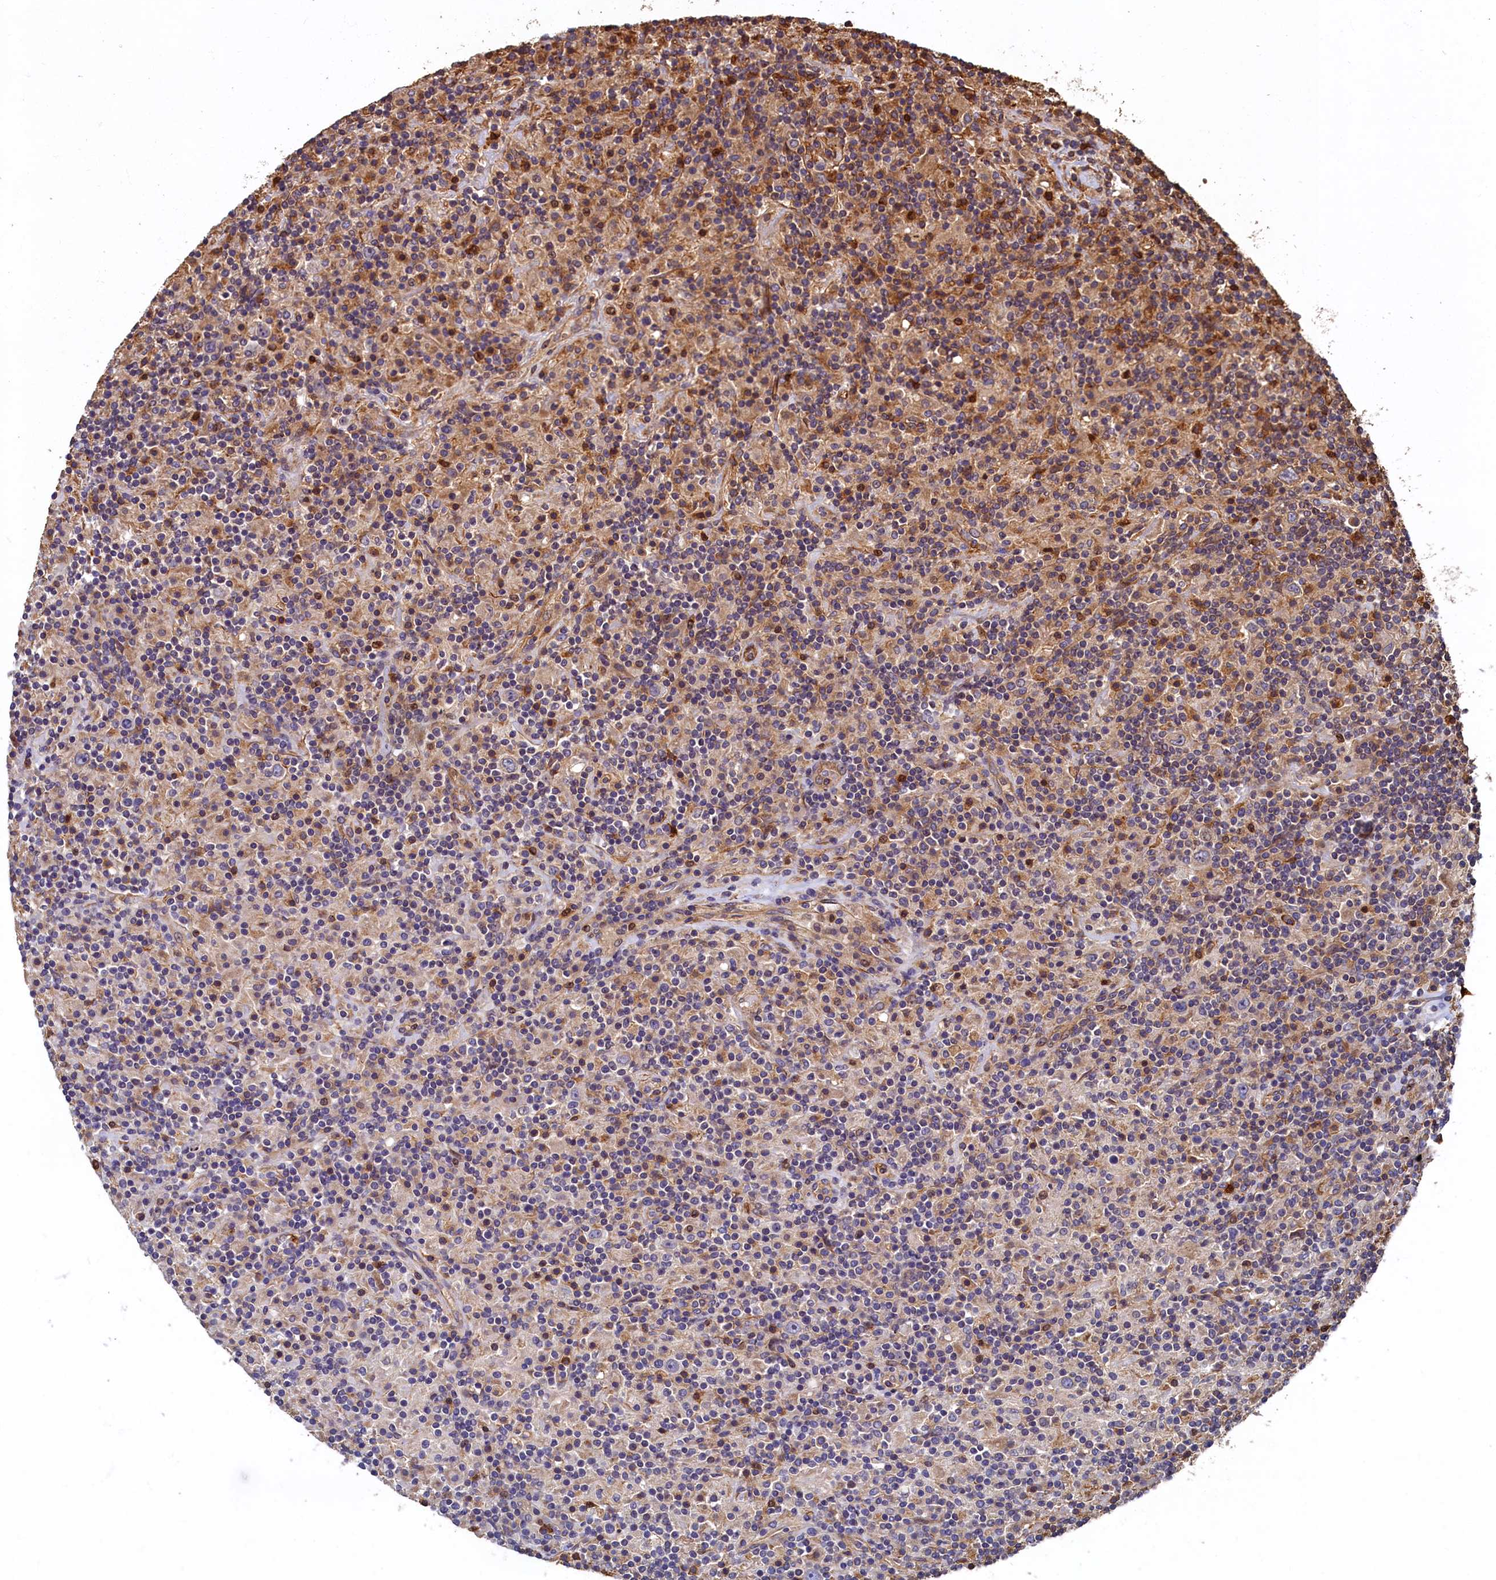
{"staining": {"intensity": "negative", "quantity": "none", "location": "none"}, "tissue": "lymphoma", "cell_type": "Tumor cells", "image_type": "cancer", "snomed": [{"axis": "morphology", "description": "Hodgkin's disease, NOS"}, {"axis": "topography", "description": "Lymph node"}], "caption": "The photomicrograph exhibits no significant expression in tumor cells of Hodgkin's disease.", "gene": "CCDC102B", "patient": {"sex": "male", "age": 70}}